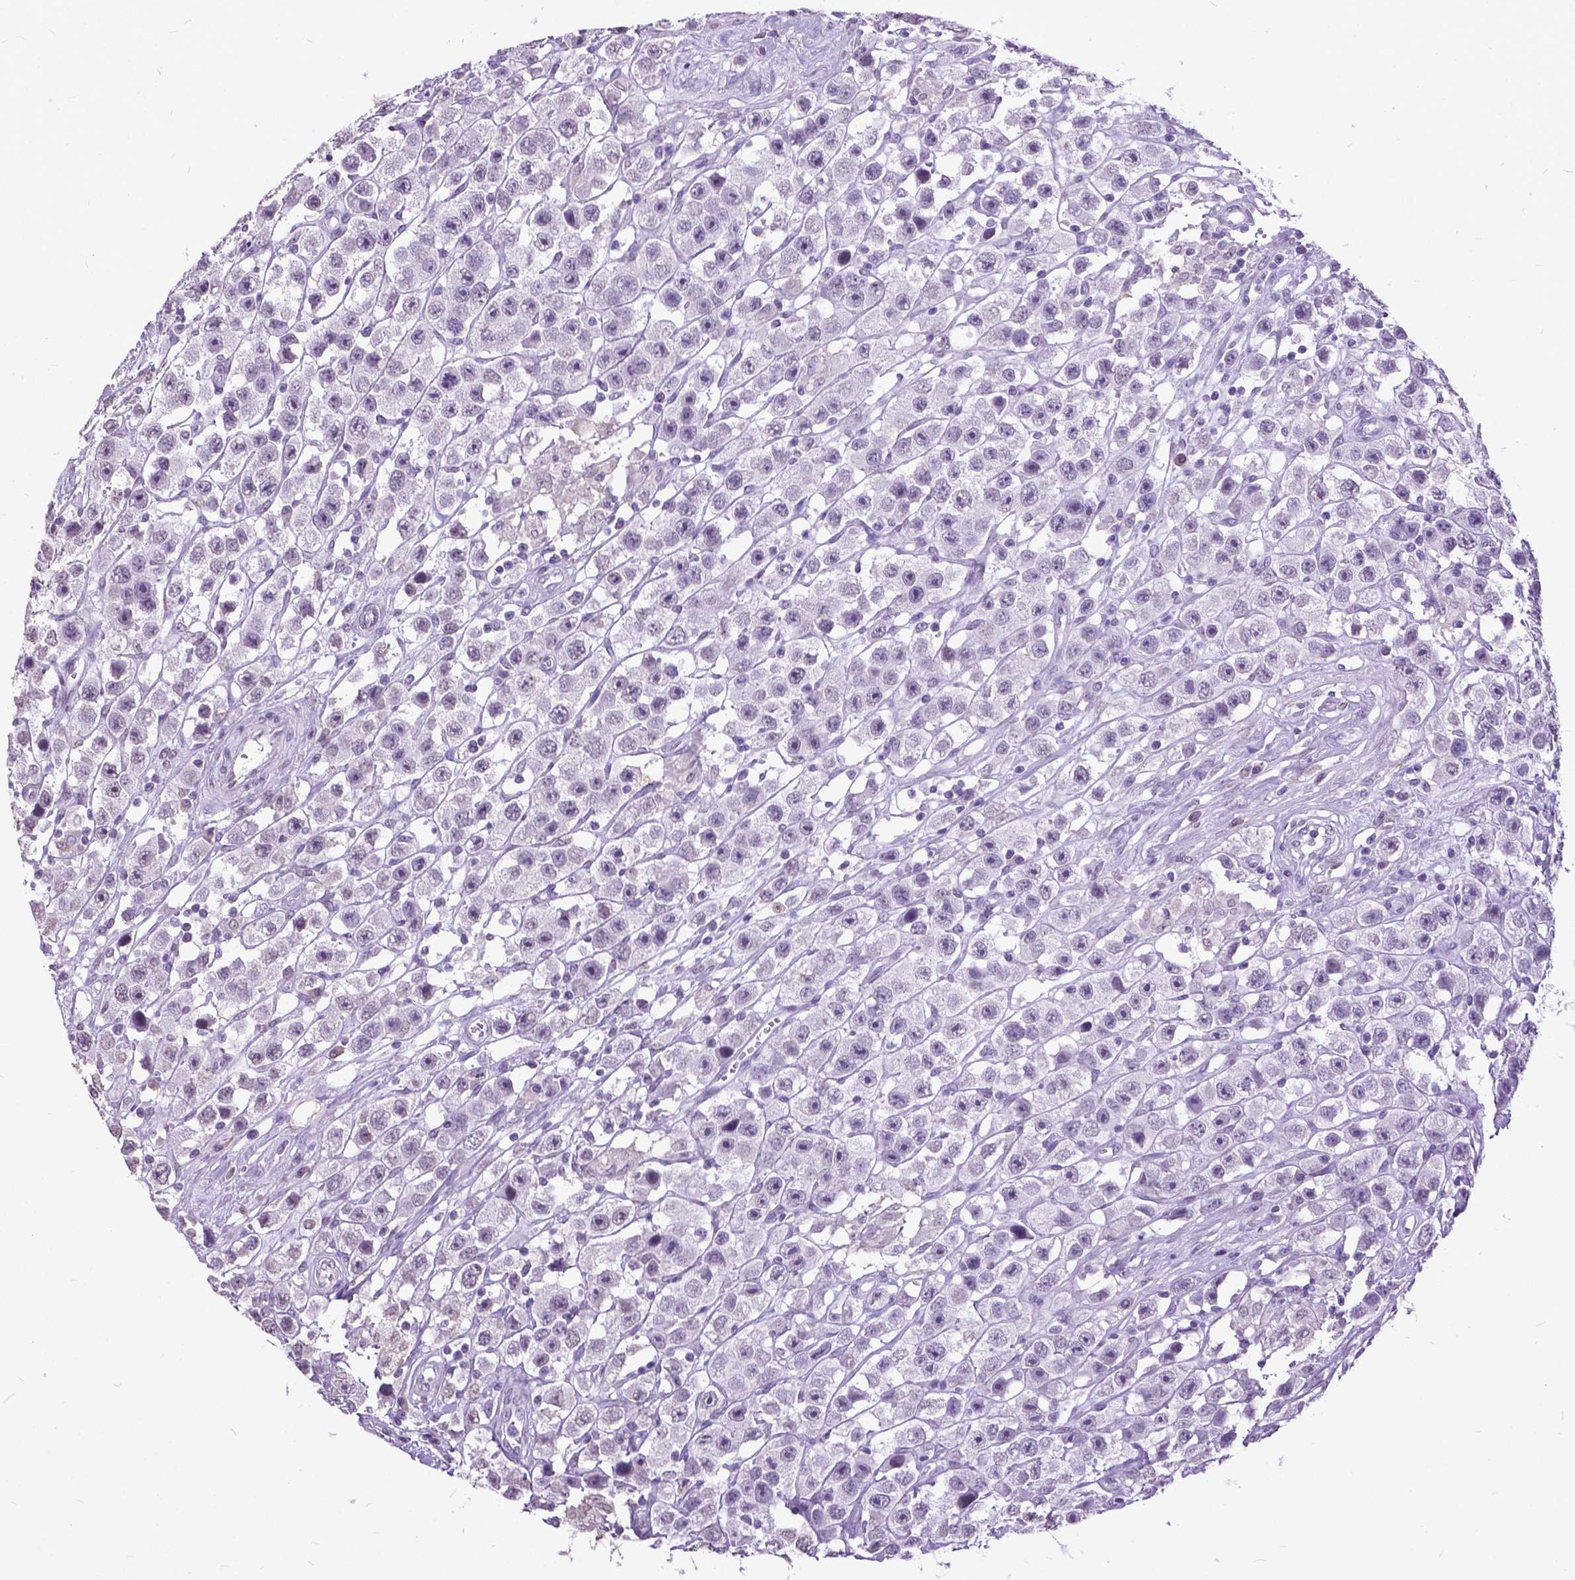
{"staining": {"intensity": "negative", "quantity": "none", "location": "none"}, "tissue": "testis cancer", "cell_type": "Tumor cells", "image_type": "cancer", "snomed": [{"axis": "morphology", "description": "Seminoma, NOS"}, {"axis": "topography", "description": "Testis"}], "caption": "Testis seminoma was stained to show a protein in brown. There is no significant positivity in tumor cells.", "gene": "MARCHF10", "patient": {"sex": "male", "age": 45}}